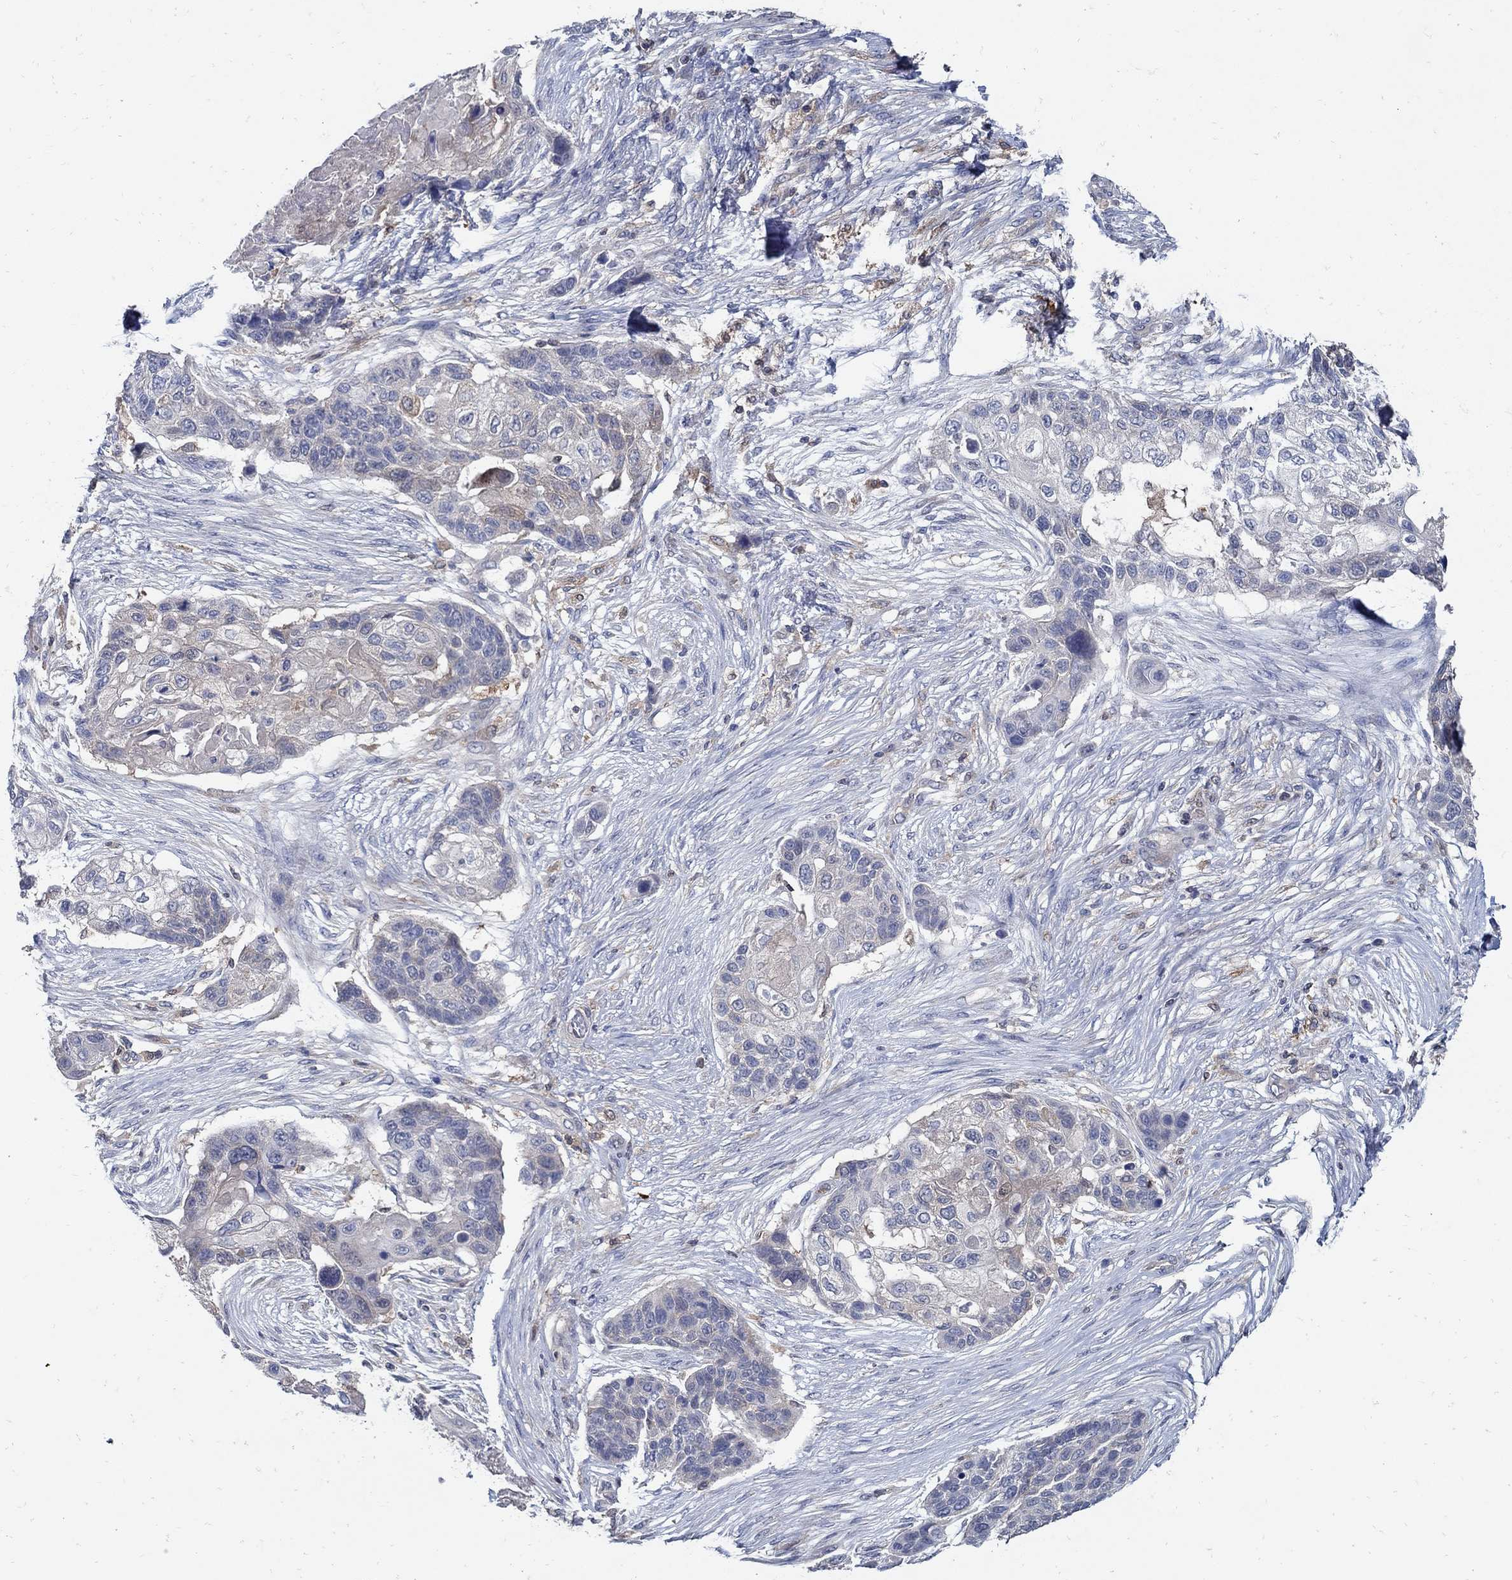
{"staining": {"intensity": "negative", "quantity": "none", "location": "none"}, "tissue": "lung cancer", "cell_type": "Tumor cells", "image_type": "cancer", "snomed": [{"axis": "morphology", "description": "Squamous cell carcinoma, NOS"}, {"axis": "topography", "description": "Lung"}], "caption": "An IHC micrograph of squamous cell carcinoma (lung) is shown. There is no staining in tumor cells of squamous cell carcinoma (lung).", "gene": "MTHFR", "patient": {"sex": "male", "age": 69}}